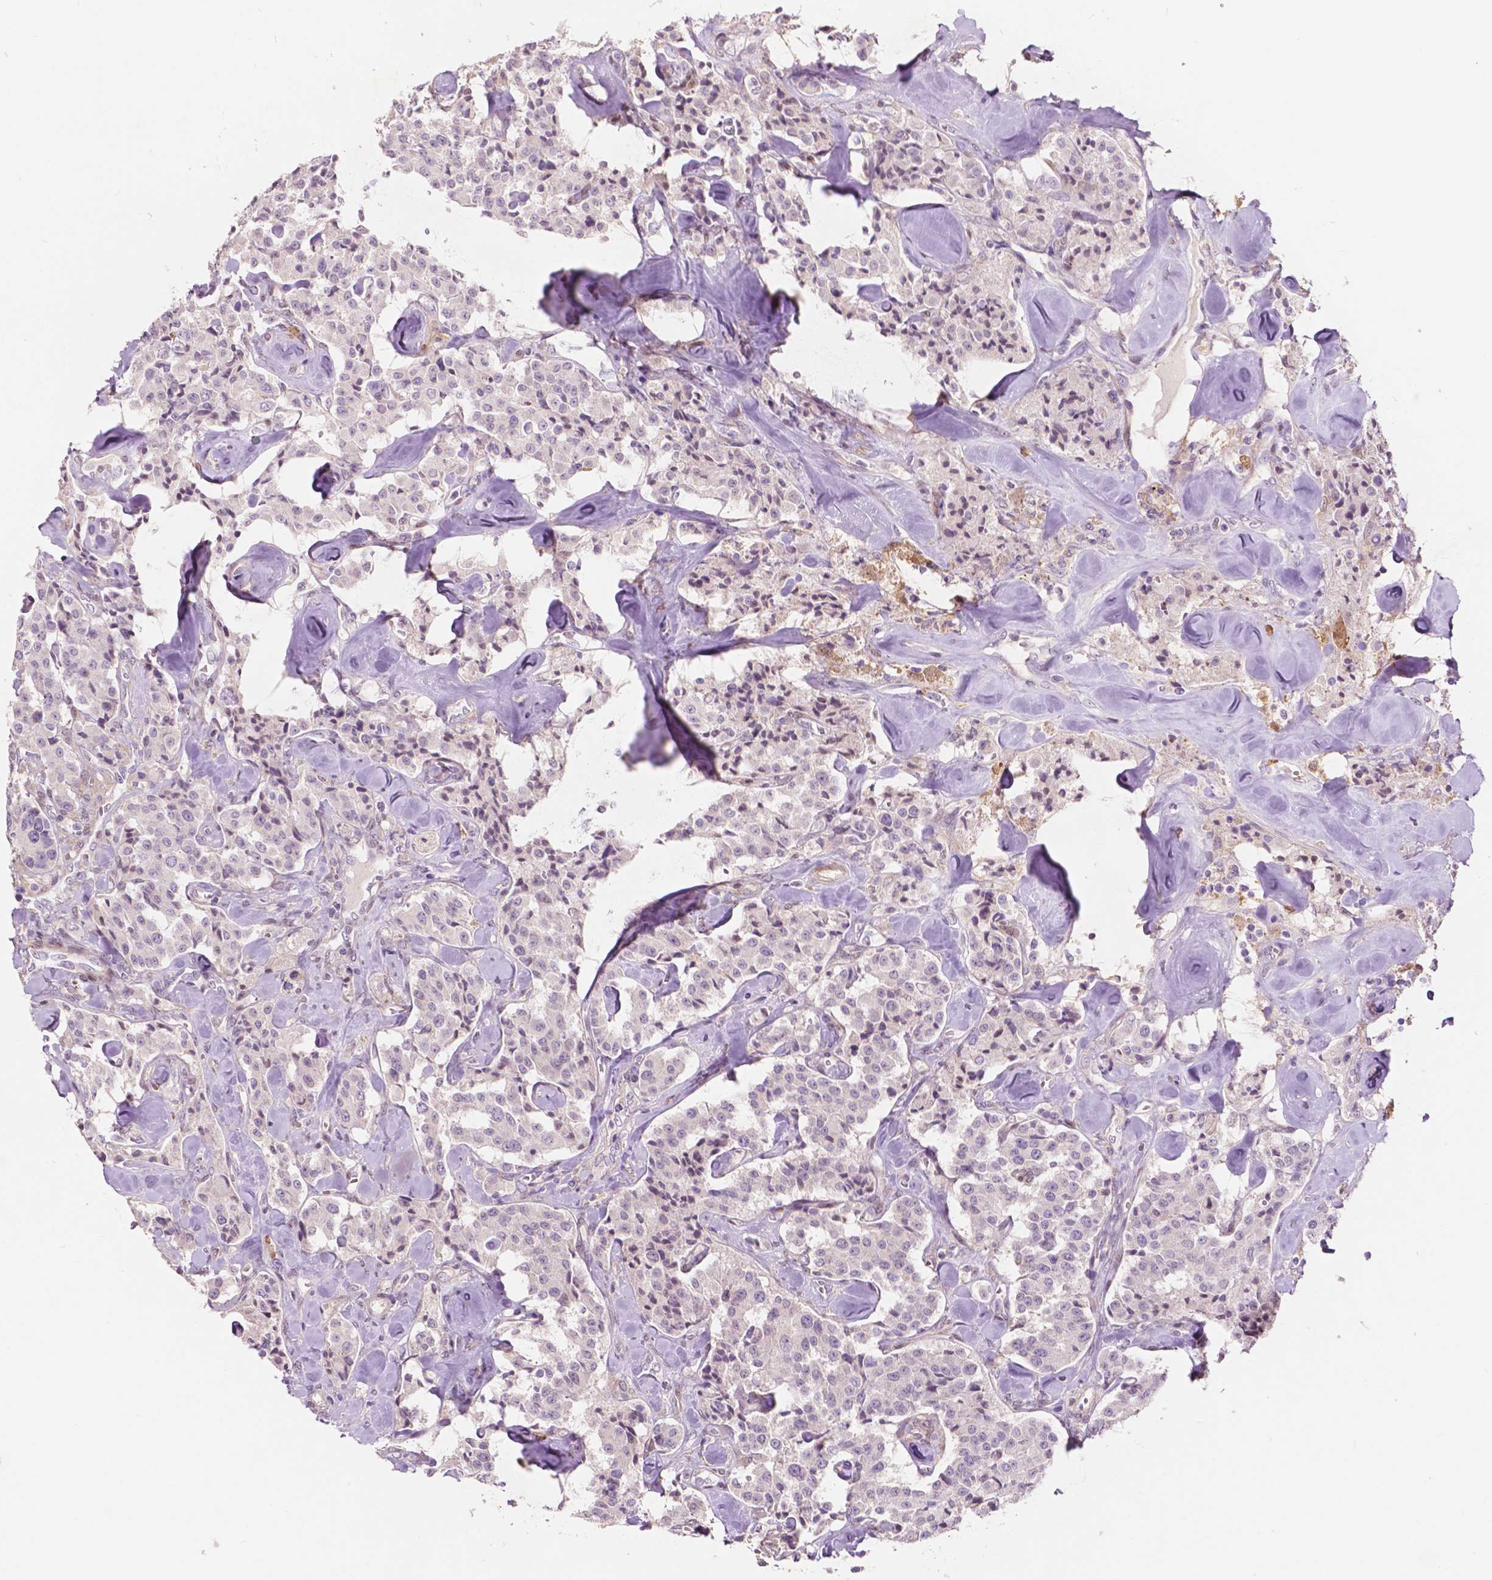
{"staining": {"intensity": "negative", "quantity": "none", "location": "none"}, "tissue": "carcinoid", "cell_type": "Tumor cells", "image_type": "cancer", "snomed": [{"axis": "morphology", "description": "Carcinoid, malignant, NOS"}, {"axis": "topography", "description": "Pancreas"}], "caption": "Tumor cells are negative for brown protein staining in carcinoid.", "gene": "GPR37", "patient": {"sex": "male", "age": 41}}